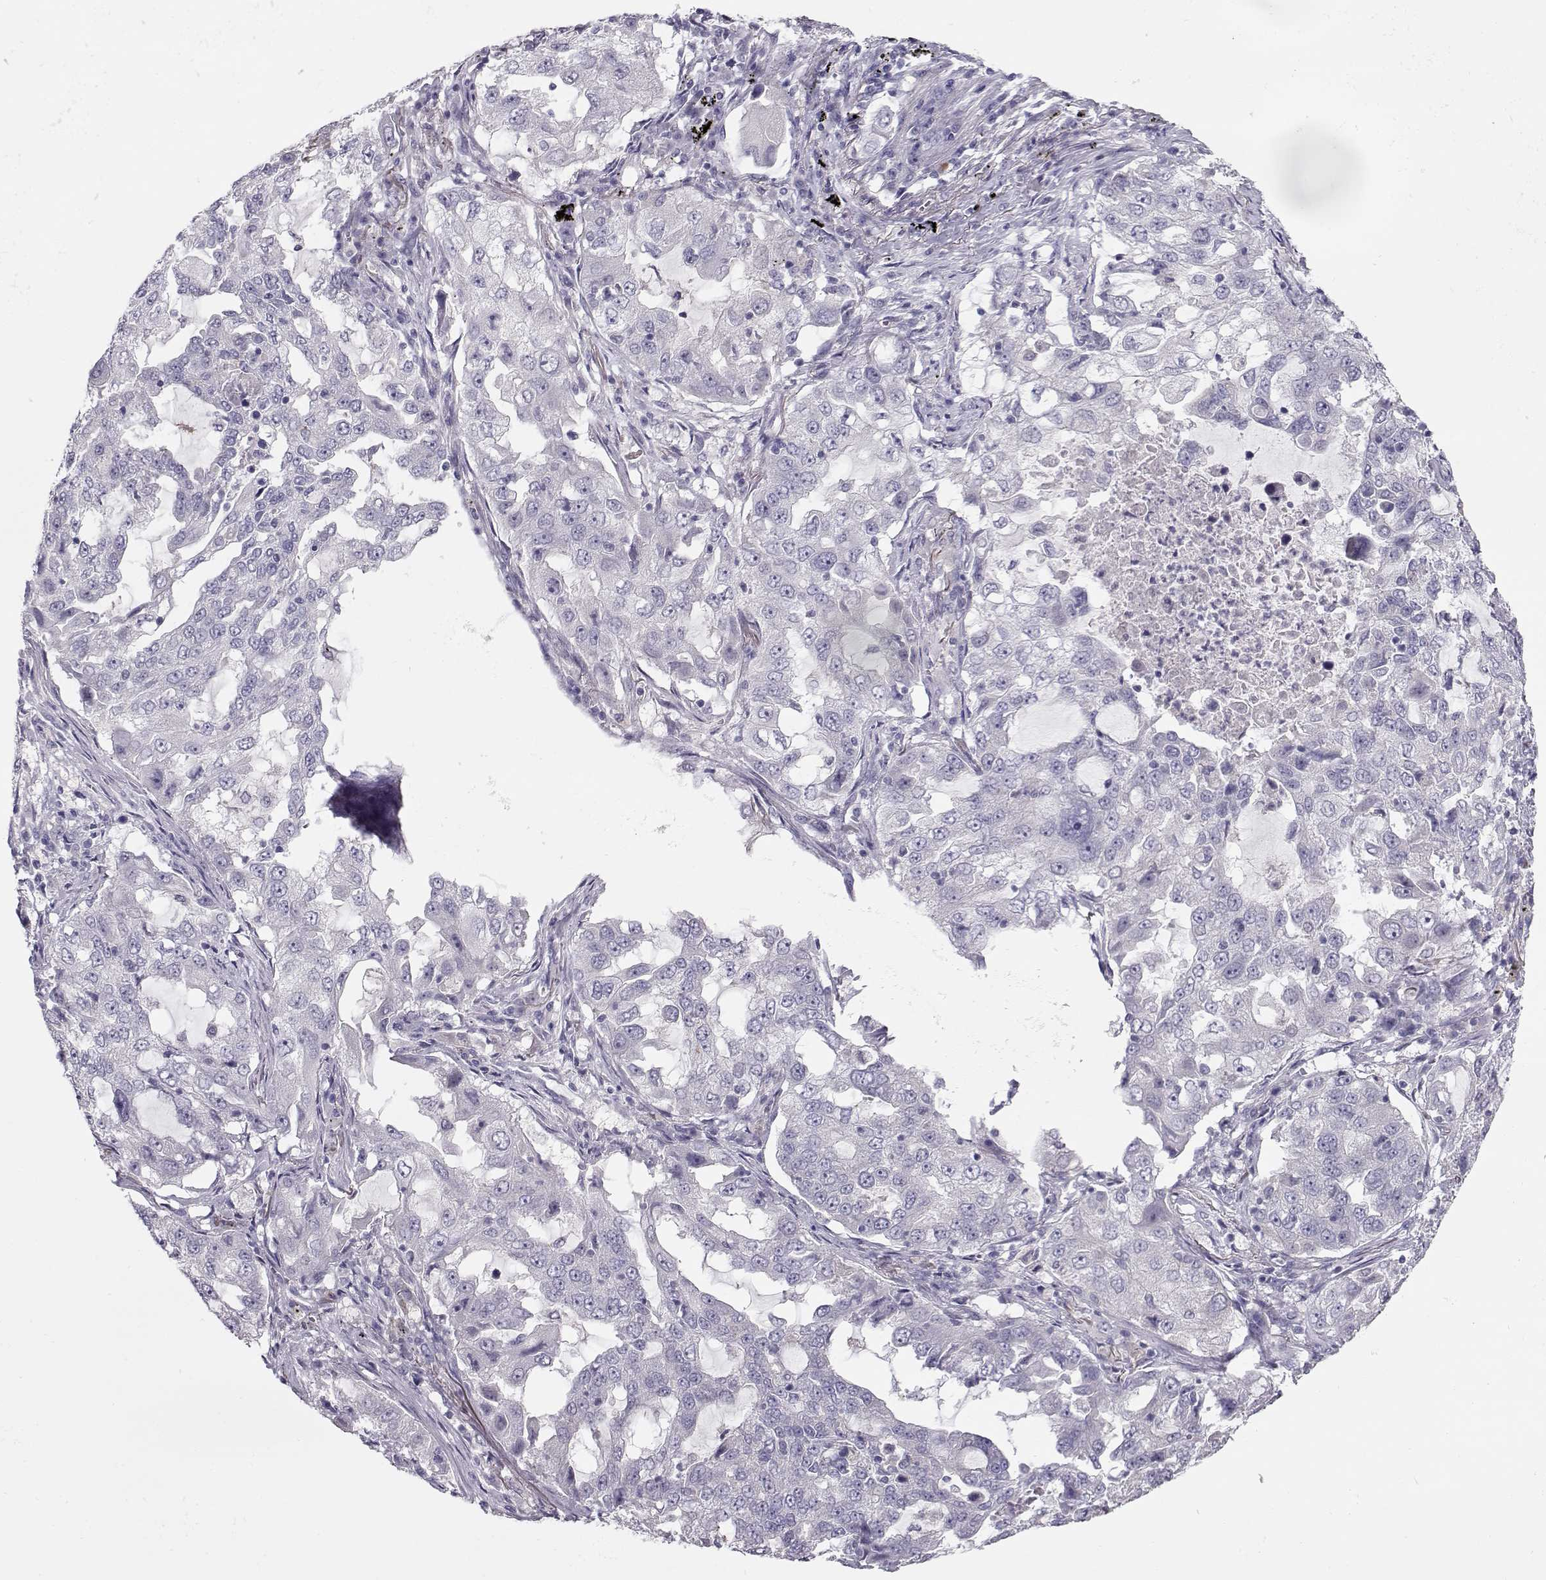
{"staining": {"intensity": "negative", "quantity": "none", "location": "none"}, "tissue": "lung cancer", "cell_type": "Tumor cells", "image_type": "cancer", "snomed": [{"axis": "morphology", "description": "Adenocarcinoma, NOS"}, {"axis": "topography", "description": "Lung"}], "caption": "IHC of adenocarcinoma (lung) demonstrates no positivity in tumor cells. (DAB immunohistochemistry, high magnification).", "gene": "GRK1", "patient": {"sex": "female", "age": 61}}